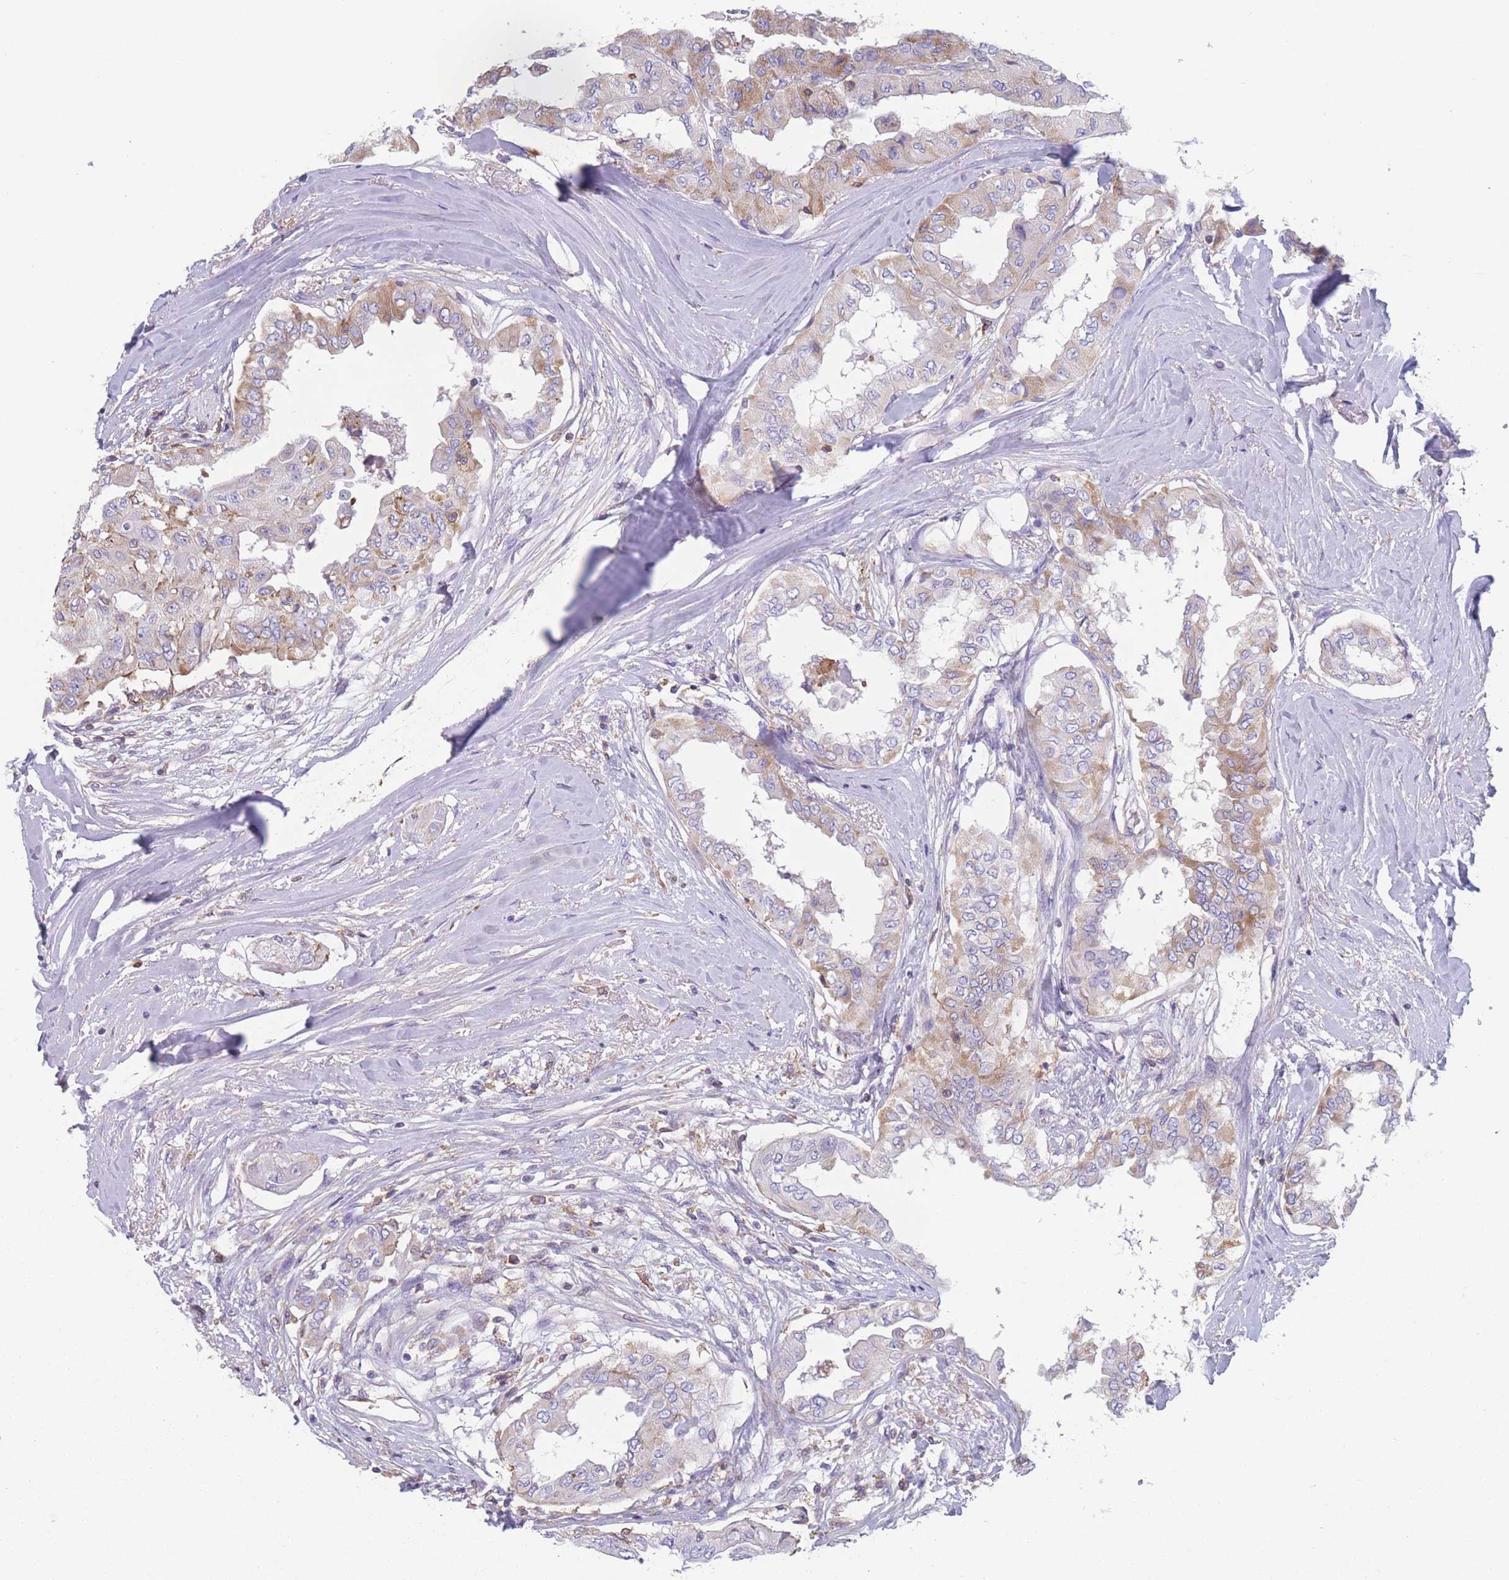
{"staining": {"intensity": "moderate", "quantity": "<25%", "location": "cytoplasmic/membranous"}, "tissue": "thyroid cancer", "cell_type": "Tumor cells", "image_type": "cancer", "snomed": [{"axis": "morphology", "description": "Papillary adenocarcinoma, NOS"}, {"axis": "topography", "description": "Thyroid gland"}], "caption": "Human papillary adenocarcinoma (thyroid) stained with a brown dye reveals moderate cytoplasmic/membranous positive positivity in approximately <25% of tumor cells.", "gene": "ADH1A", "patient": {"sex": "female", "age": 59}}